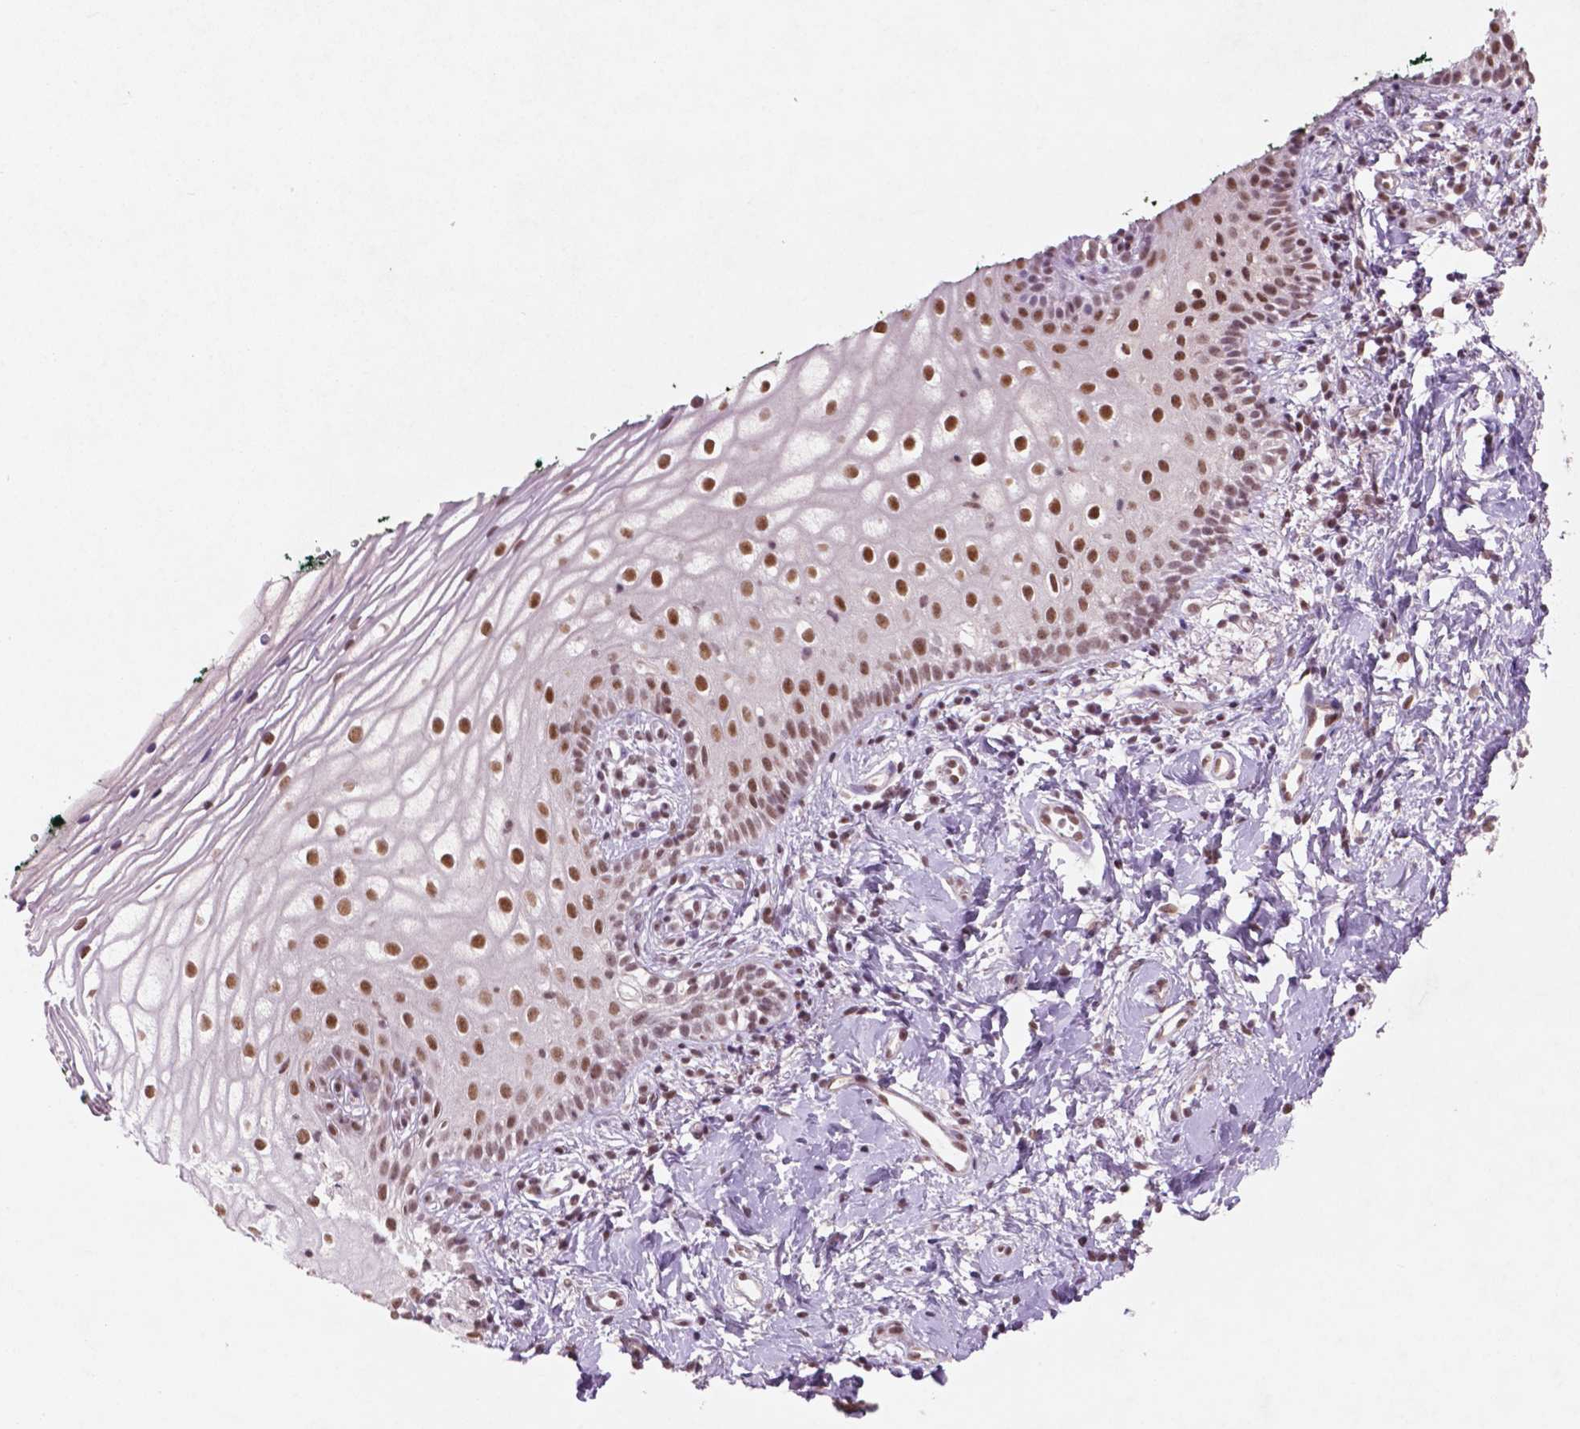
{"staining": {"intensity": "moderate", "quantity": ">75%", "location": "nuclear"}, "tissue": "vagina", "cell_type": "Squamous epithelial cells", "image_type": "normal", "snomed": [{"axis": "morphology", "description": "Normal tissue, NOS"}, {"axis": "topography", "description": "Vagina"}], "caption": "Immunohistochemical staining of normal vagina displays moderate nuclear protein expression in approximately >75% of squamous epithelial cells. (Brightfield microscopy of DAB IHC at high magnification).", "gene": "CTR9", "patient": {"sex": "female", "age": 47}}